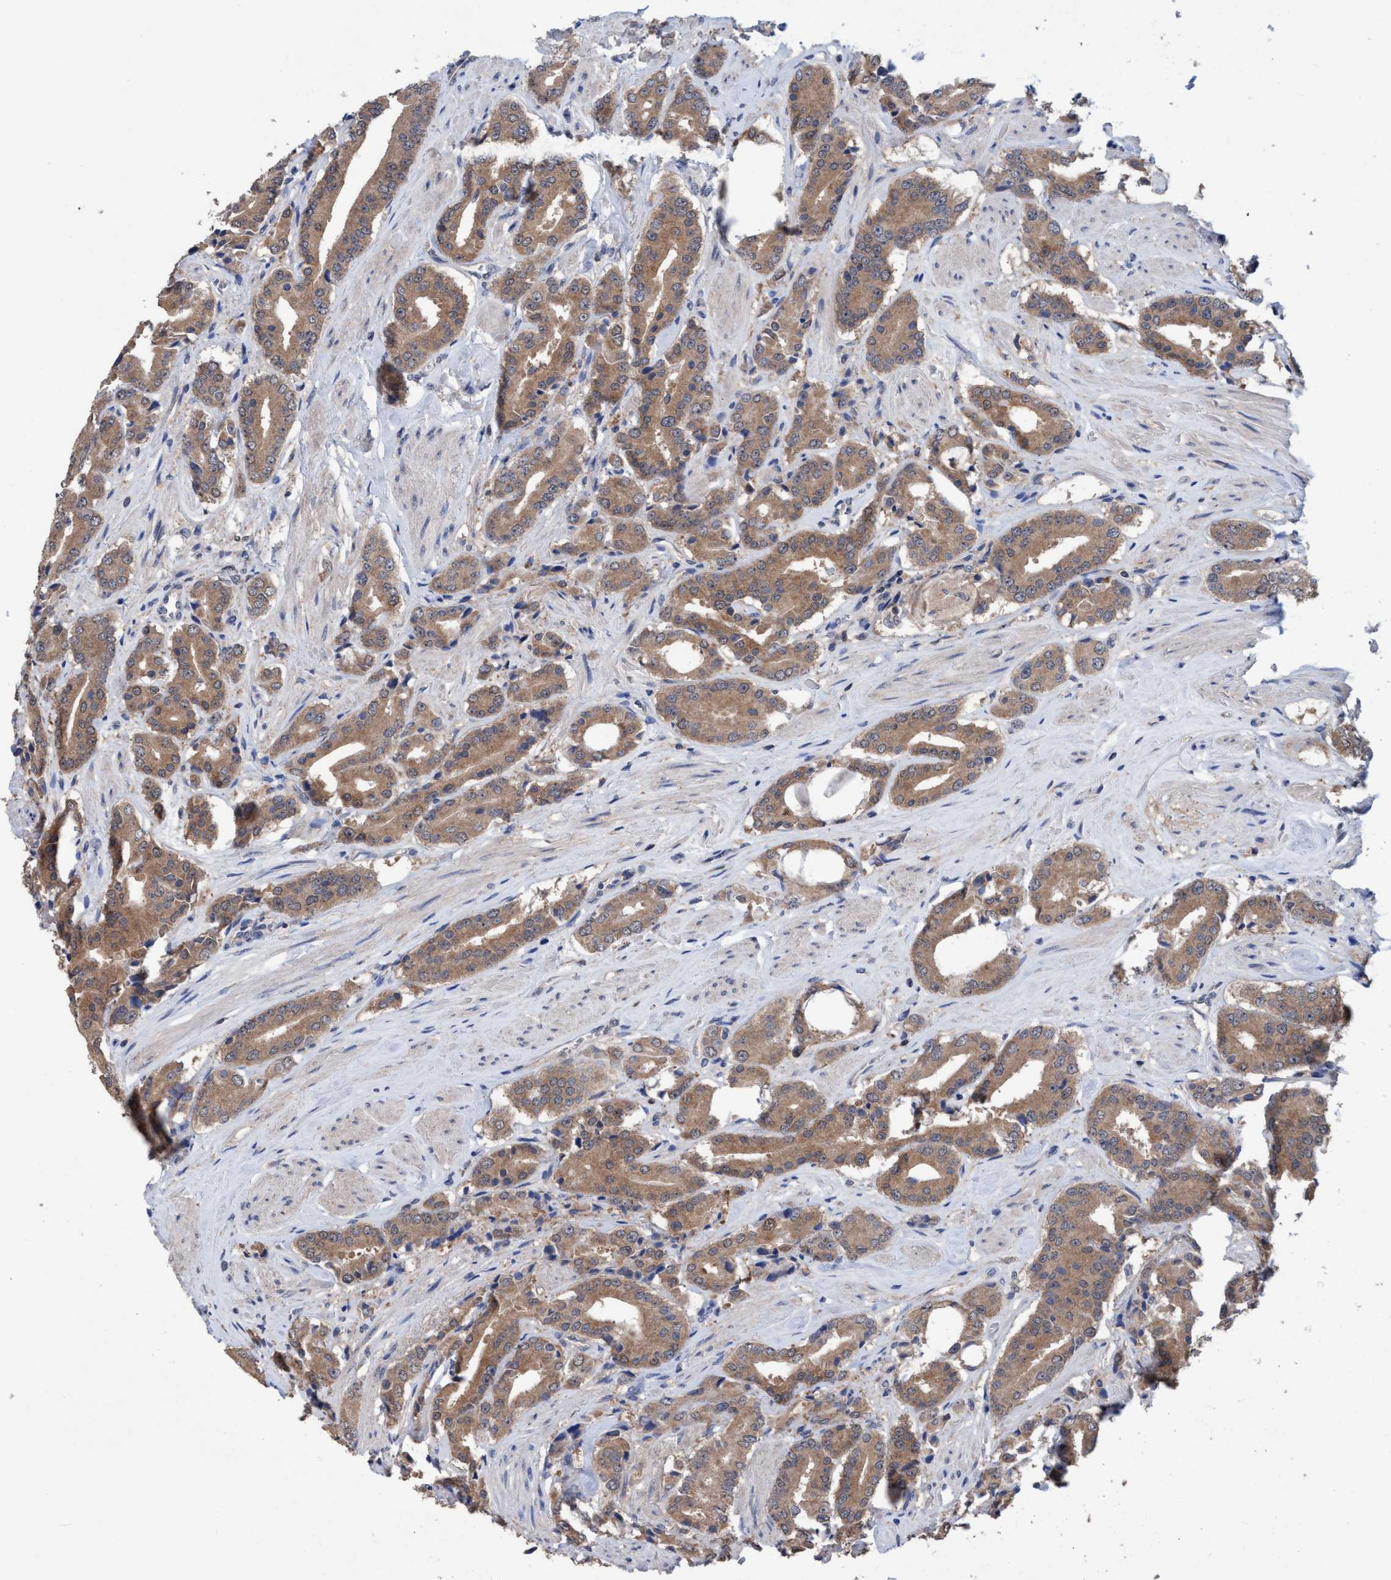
{"staining": {"intensity": "moderate", "quantity": ">75%", "location": "cytoplasmic/membranous"}, "tissue": "prostate cancer", "cell_type": "Tumor cells", "image_type": "cancer", "snomed": [{"axis": "morphology", "description": "Adenocarcinoma, High grade"}, {"axis": "topography", "description": "Prostate"}], "caption": "Prostate cancer stained with a brown dye reveals moderate cytoplasmic/membranous positive expression in approximately >75% of tumor cells.", "gene": "GLOD4", "patient": {"sex": "male", "age": 71}}